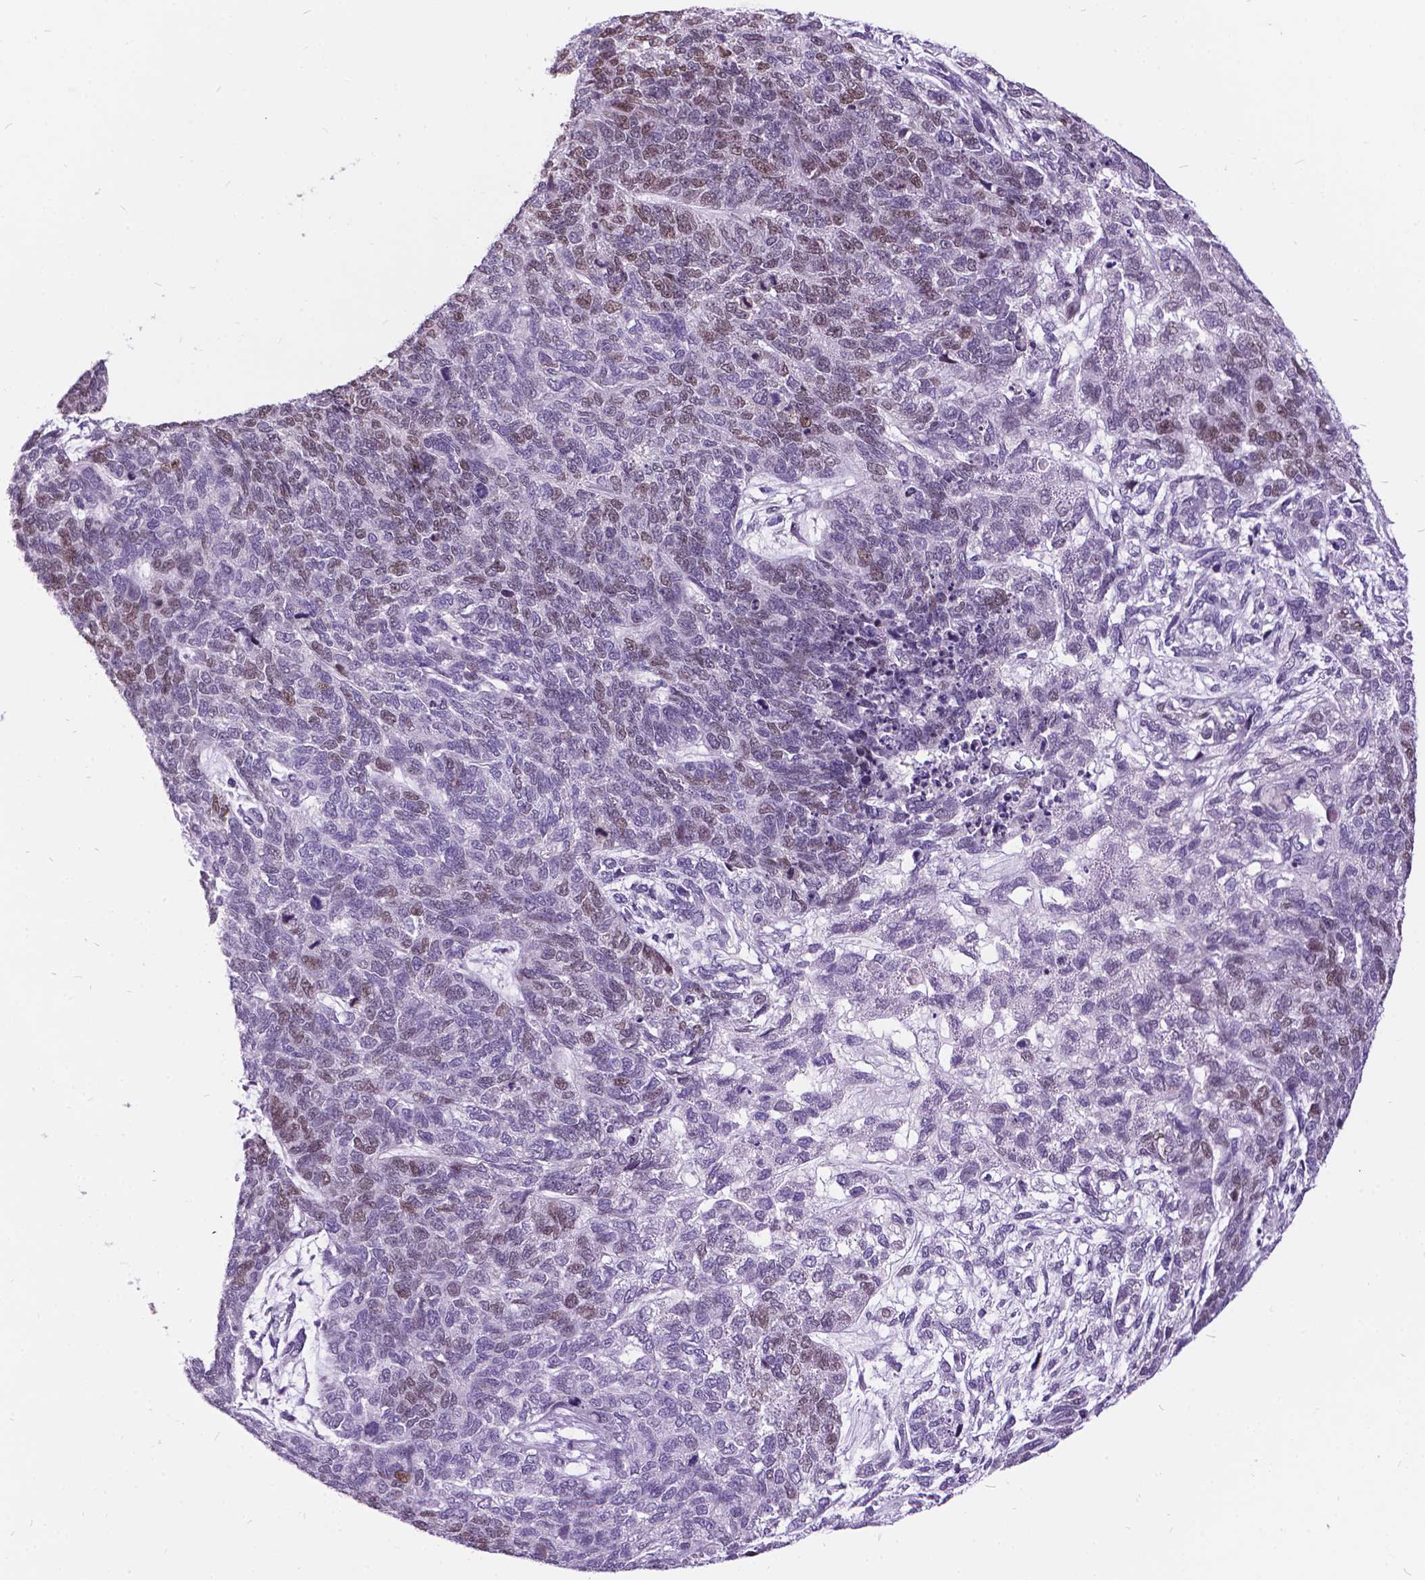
{"staining": {"intensity": "moderate", "quantity": "<25%", "location": "nuclear"}, "tissue": "cervical cancer", "cell_type": "Tumor cells", "image_type": "cancer", "snomed": [{"axis": "morphology", "description": "Squamous cell carcinoma, NOS"}, {"axis": "topography", "description": "Cervix"}], "caption": "Protein analysis of cervical cancer (squamous cell carcinoma) tissue shows moderate nuclear staining in approximately <25% of tumor cells.", "gene": "DPF3", "patient": {"sex": "female", "age": 63}}